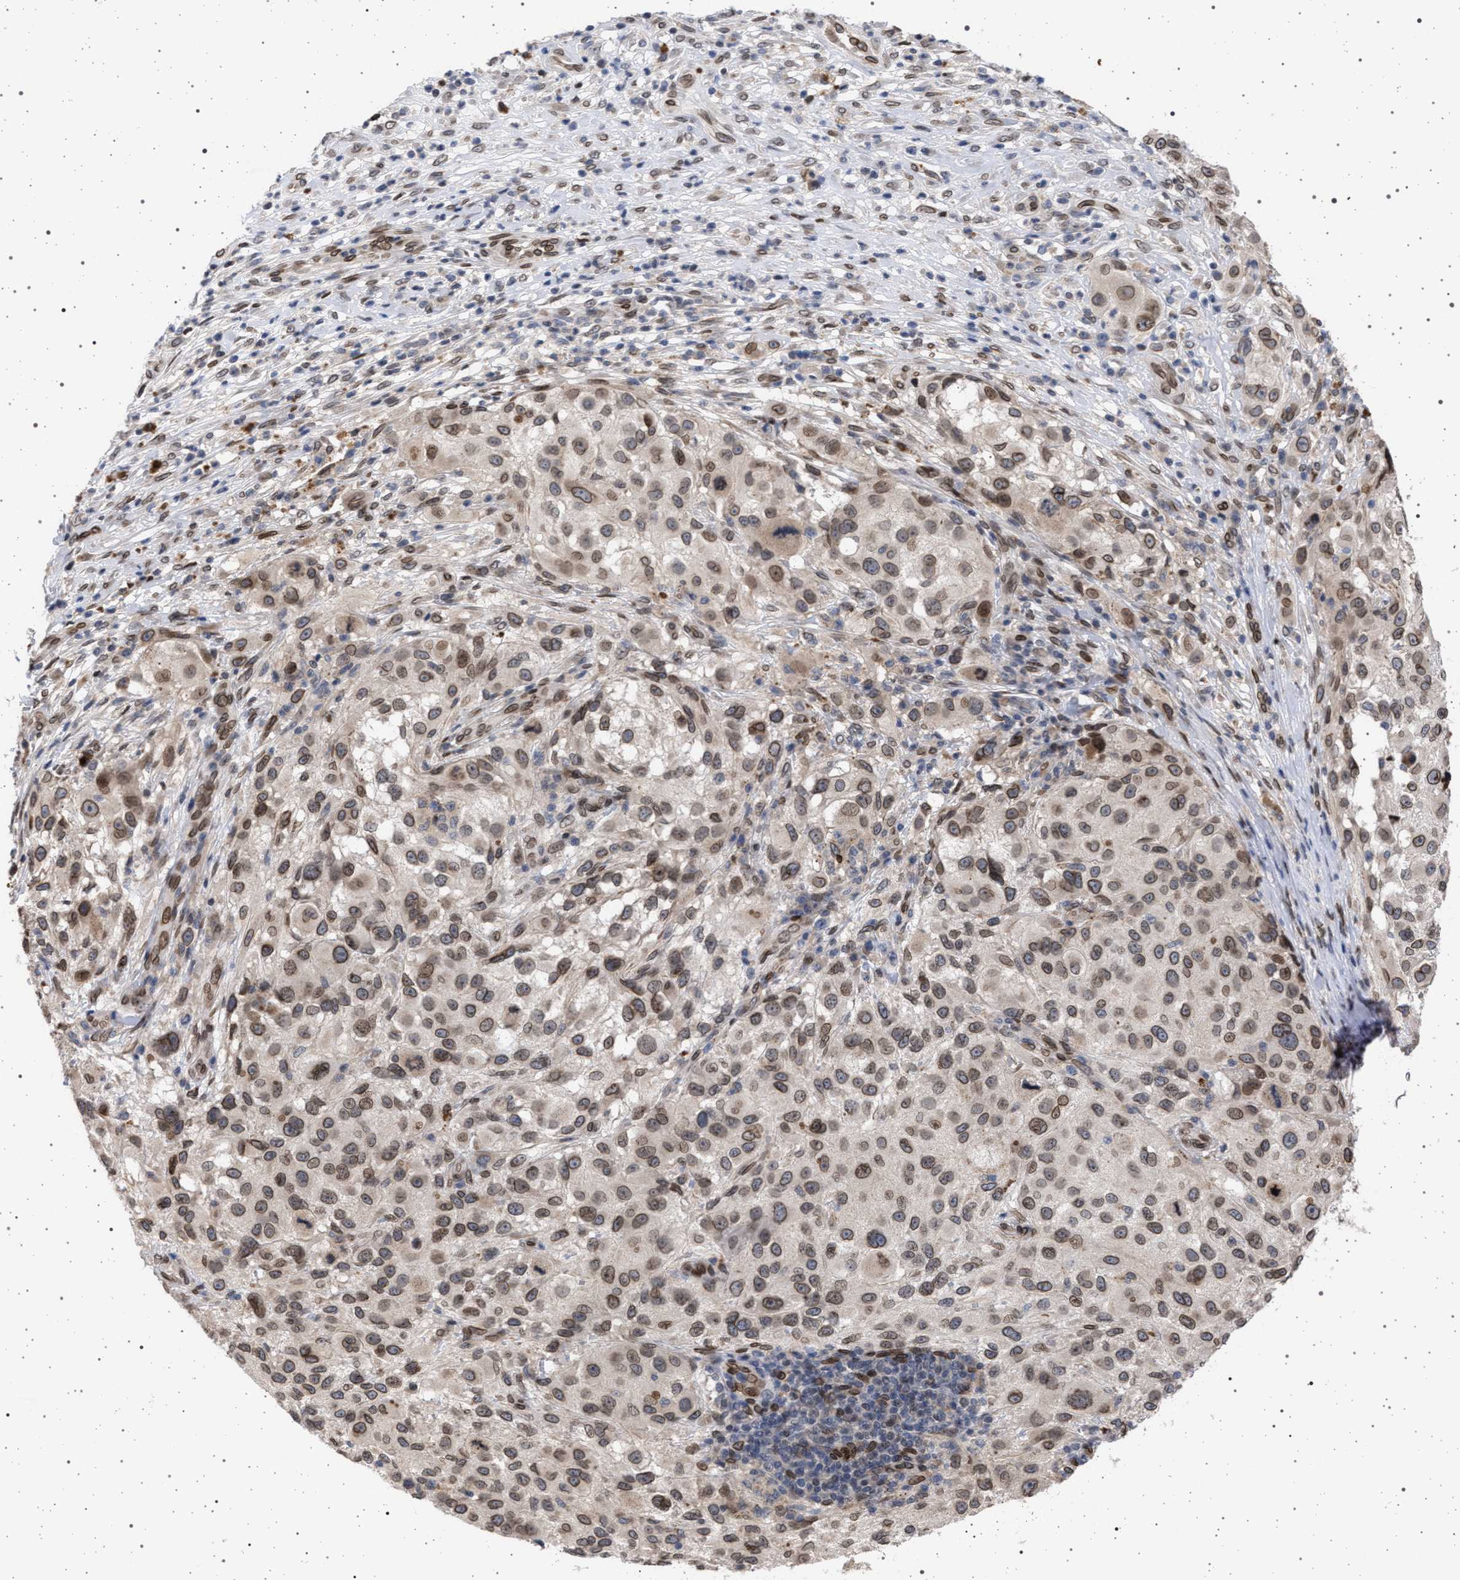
{"staining": {"intensity": "moderate", "quantity": ">75%", "location": "nuclear"}, "tissue": "melanoma", "cell_type": "Tumor cells", "image_type": "cancer", "snomed": [{"axis": "morphology", "description": "Necrosis, NOS"}, {"axis": "morphology", "description": "Malignant melanoma, NOS"}, {"axis": "topography", "description": "Skin"}], "caption": "IHC micrograph of neoplastic tissue: human malignant melanoma stained using IHC shows medium levels of moderate protein expression localized specifically in the nuclear of tumor cells, appearing as a nuclear brown color.", "gene": "ING2", "patient": {"sex": "female", "age": 87}}